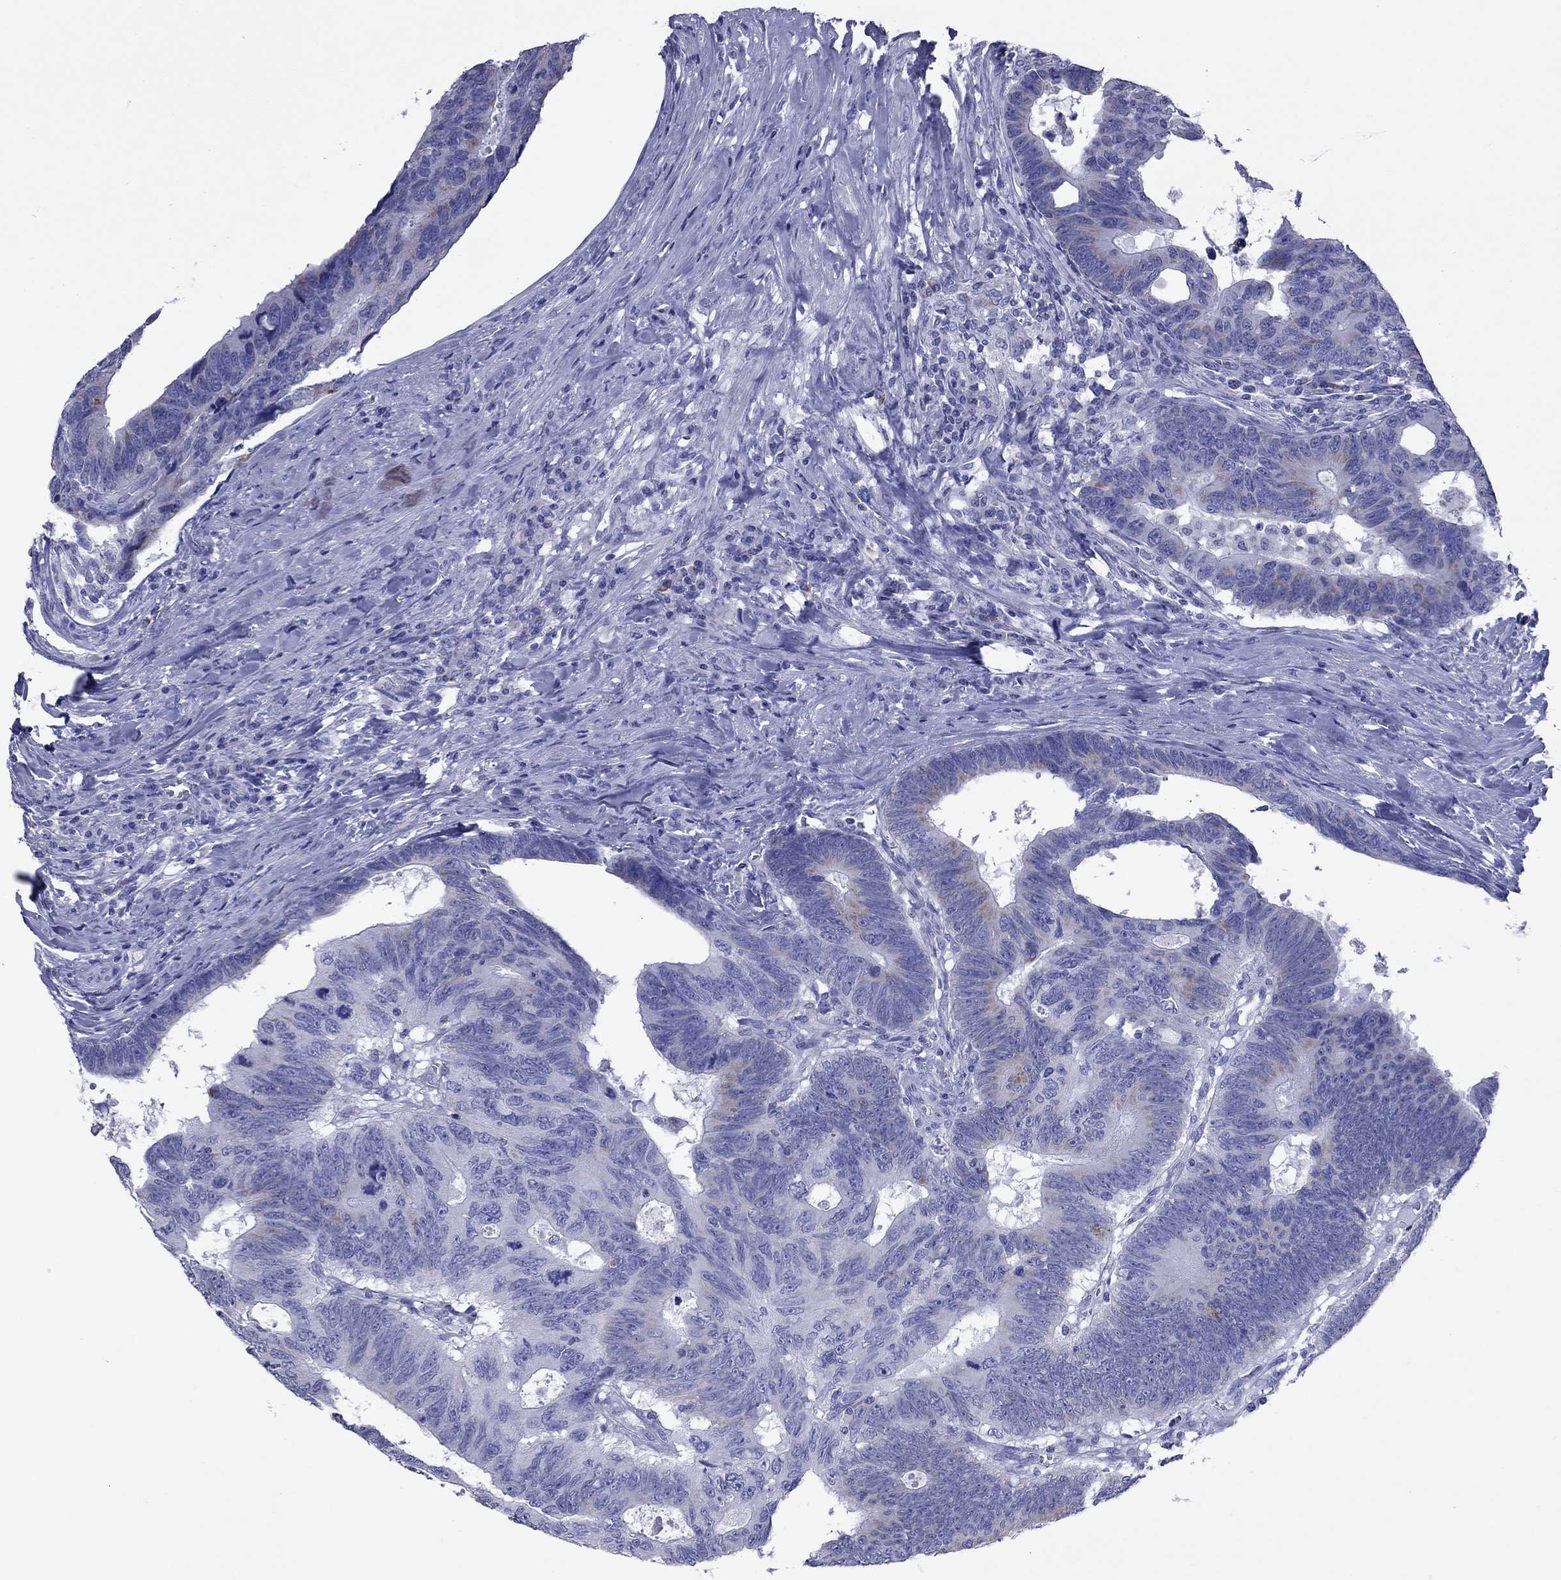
{"staining": {"intensity": "negative", "quantity": "none", "location": "none"}, "tissue": "colorectal cancer", "cell_type": "Tumor cells", "image_type": "cancer", "snomed": [{"axis": "morphology", "description": "Adenocarcinoma, NOS"}, {"axis": "topography", "description": "Colon"}], "caption": "Colorectal cancer stained for a protein using IHC exhibits no staining tumor cells.", "gene": "VSIG10", "patient": {"sex": "female", "age": 77}}